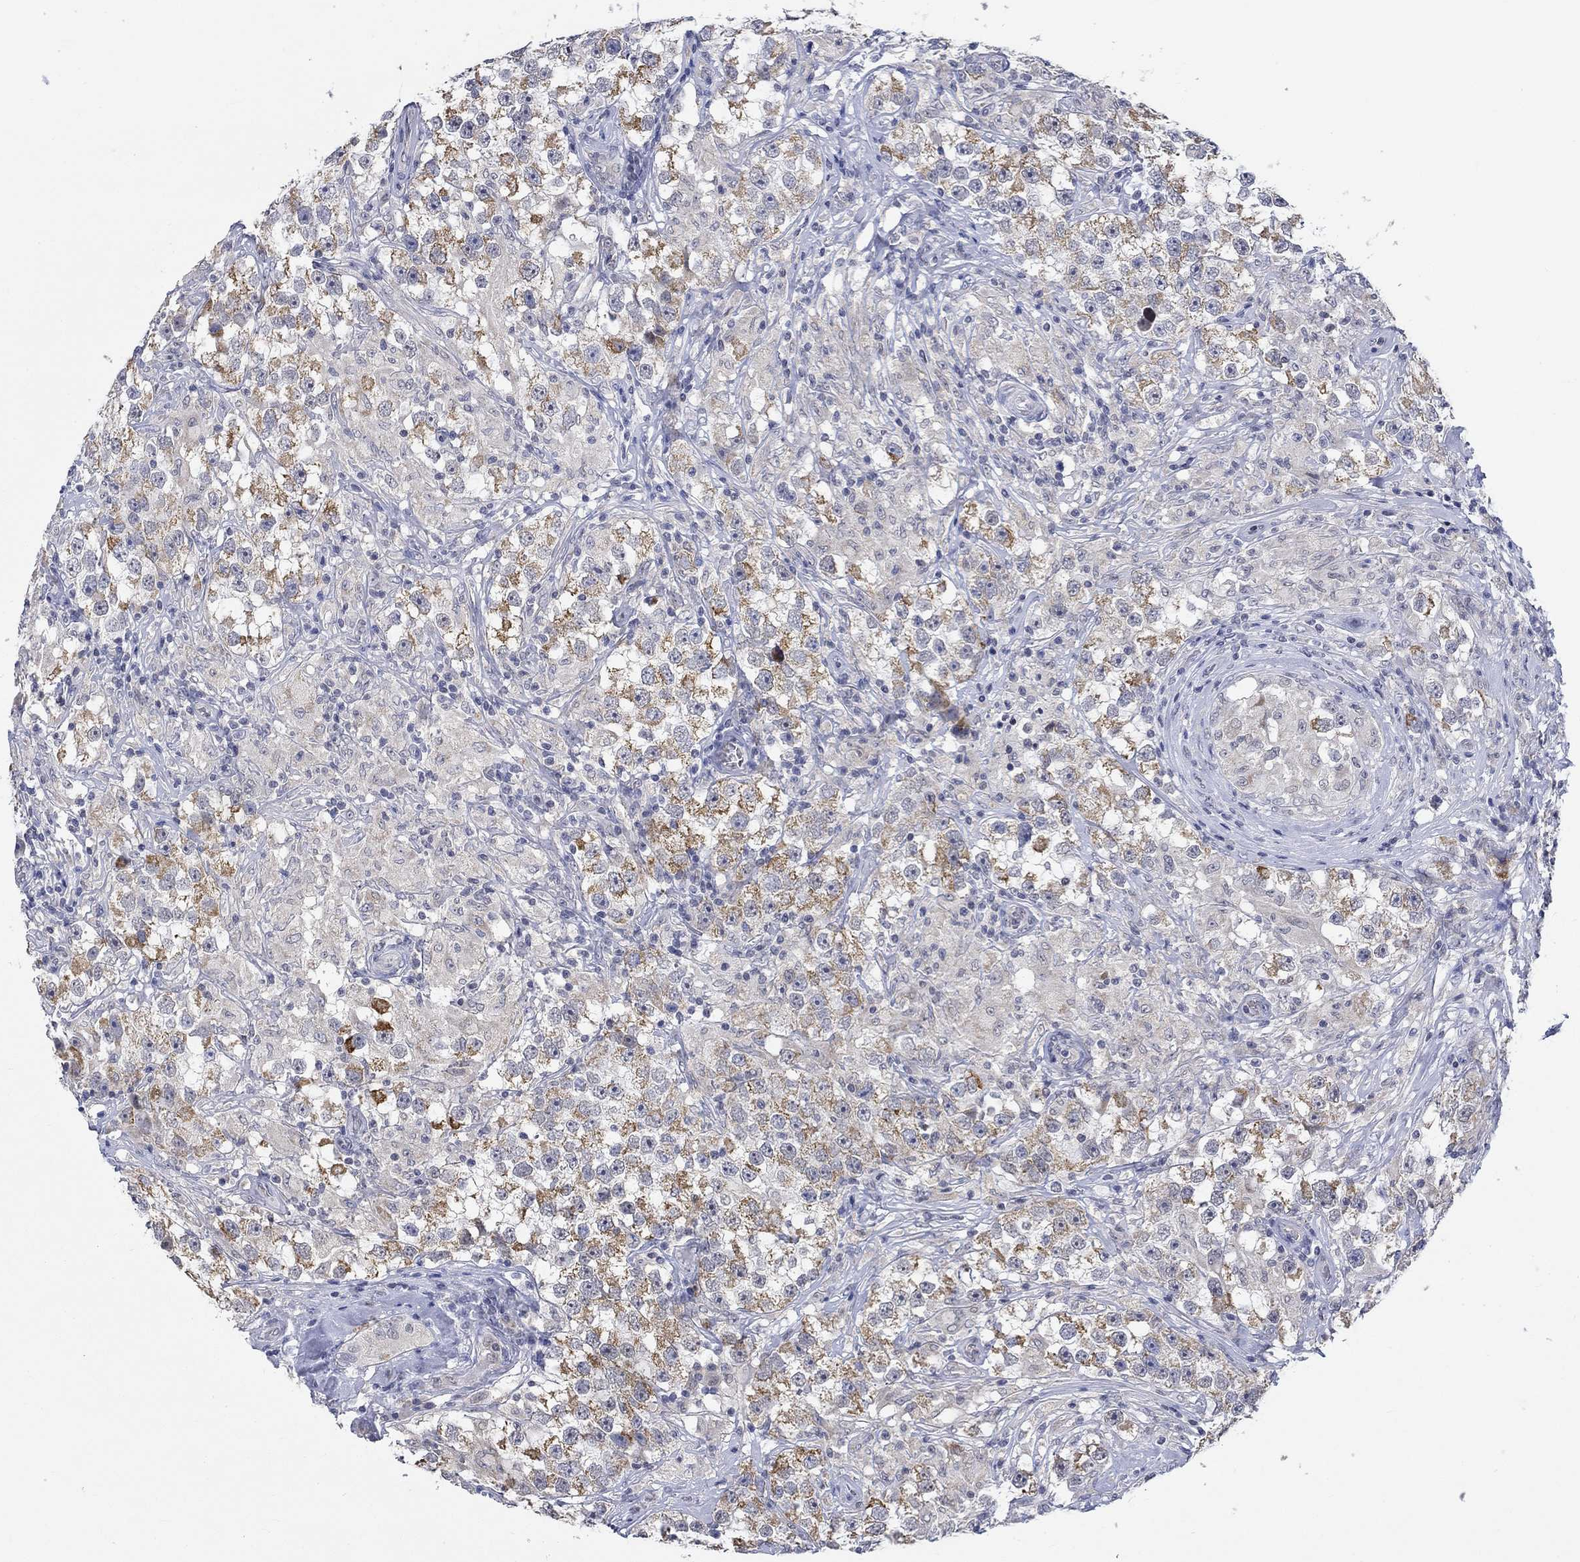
{"staining": {"intensity": "strong", "quantity": "25%-75%", "location": "cytoplasmic/membranous"}, "tissue": "testis cancer", "cell_type": "Tumor cells", "image_type": "cancer", "snomed": [{"axis": "morphology", "description": "Seminoma, NOS"}, {"axis": "topography", "description": "Testis"}], "caption": "Seminoma (testis) stained with DAB (3,3'-diaminobenzidine) immunohistochemistry (IHC) displays high levels of strong cytoplasmic/membranous expression in approximately 25%-75% of tumor cells.", "gene": "WASF1", "patient": {"sex": "male", "age": 46}}